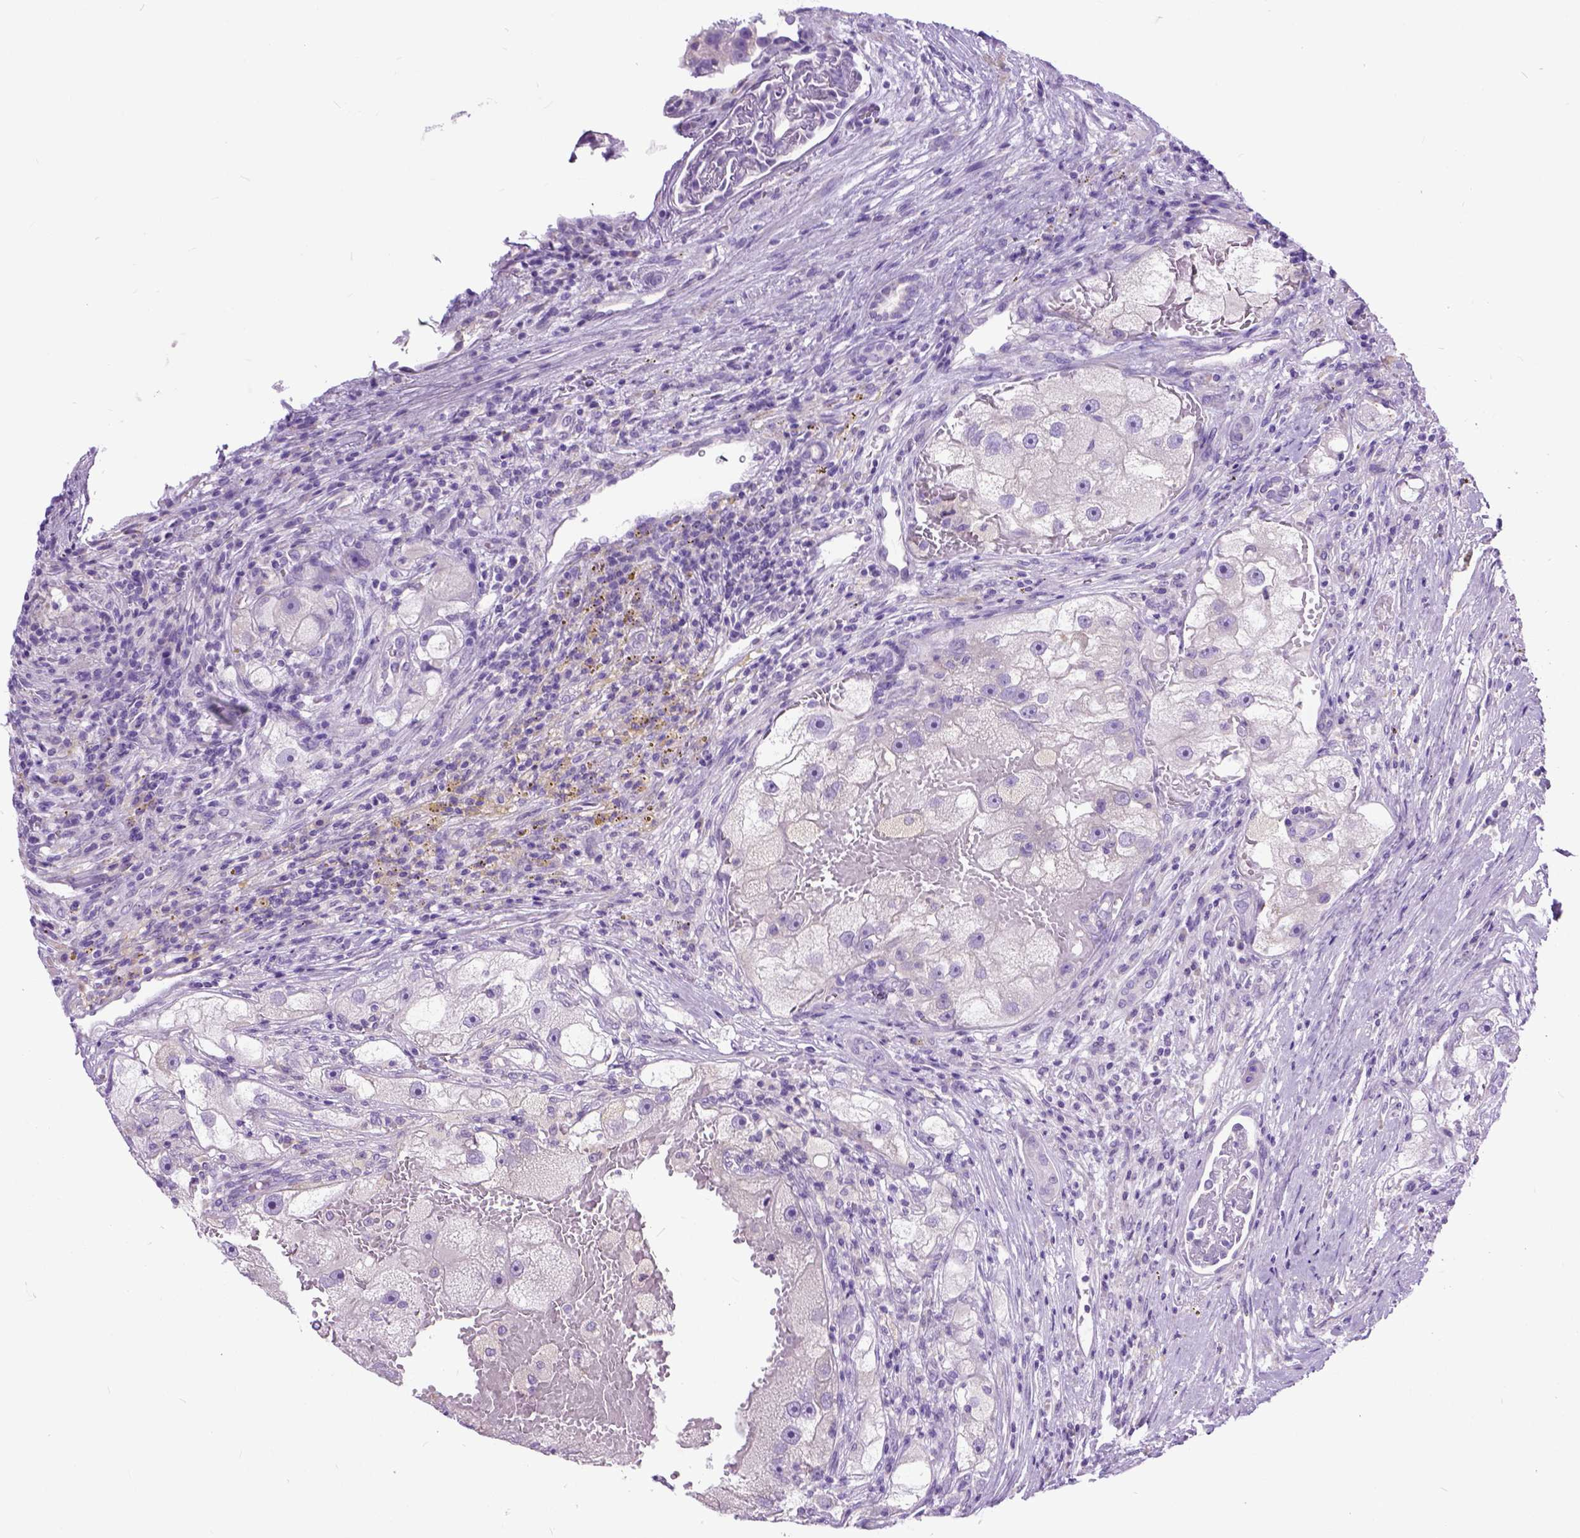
{"staining": {"intensity": "negative", "quantity": "none", "location": "none"}, "tissue": "renal cancer", "cell_type": "Tumor cells", "image_type": "cancer", "snomed": [{"axis": "morphology", "description": "Adenocarcinoma, NOS"}, {"axis": "topography", "description": "Kidney"}], "caption": "Photomicrograph shows no protein expression in tumor cells of renal cancer (adenocarcinoma) tissue. The staining is performed using DAB (3,3'-diaminobenzidine) brown chromogen with nuclei counter-stained in using hematoxylin.", "gene": "ODAD3", "patient": {"sex": "male", "age": 63}}